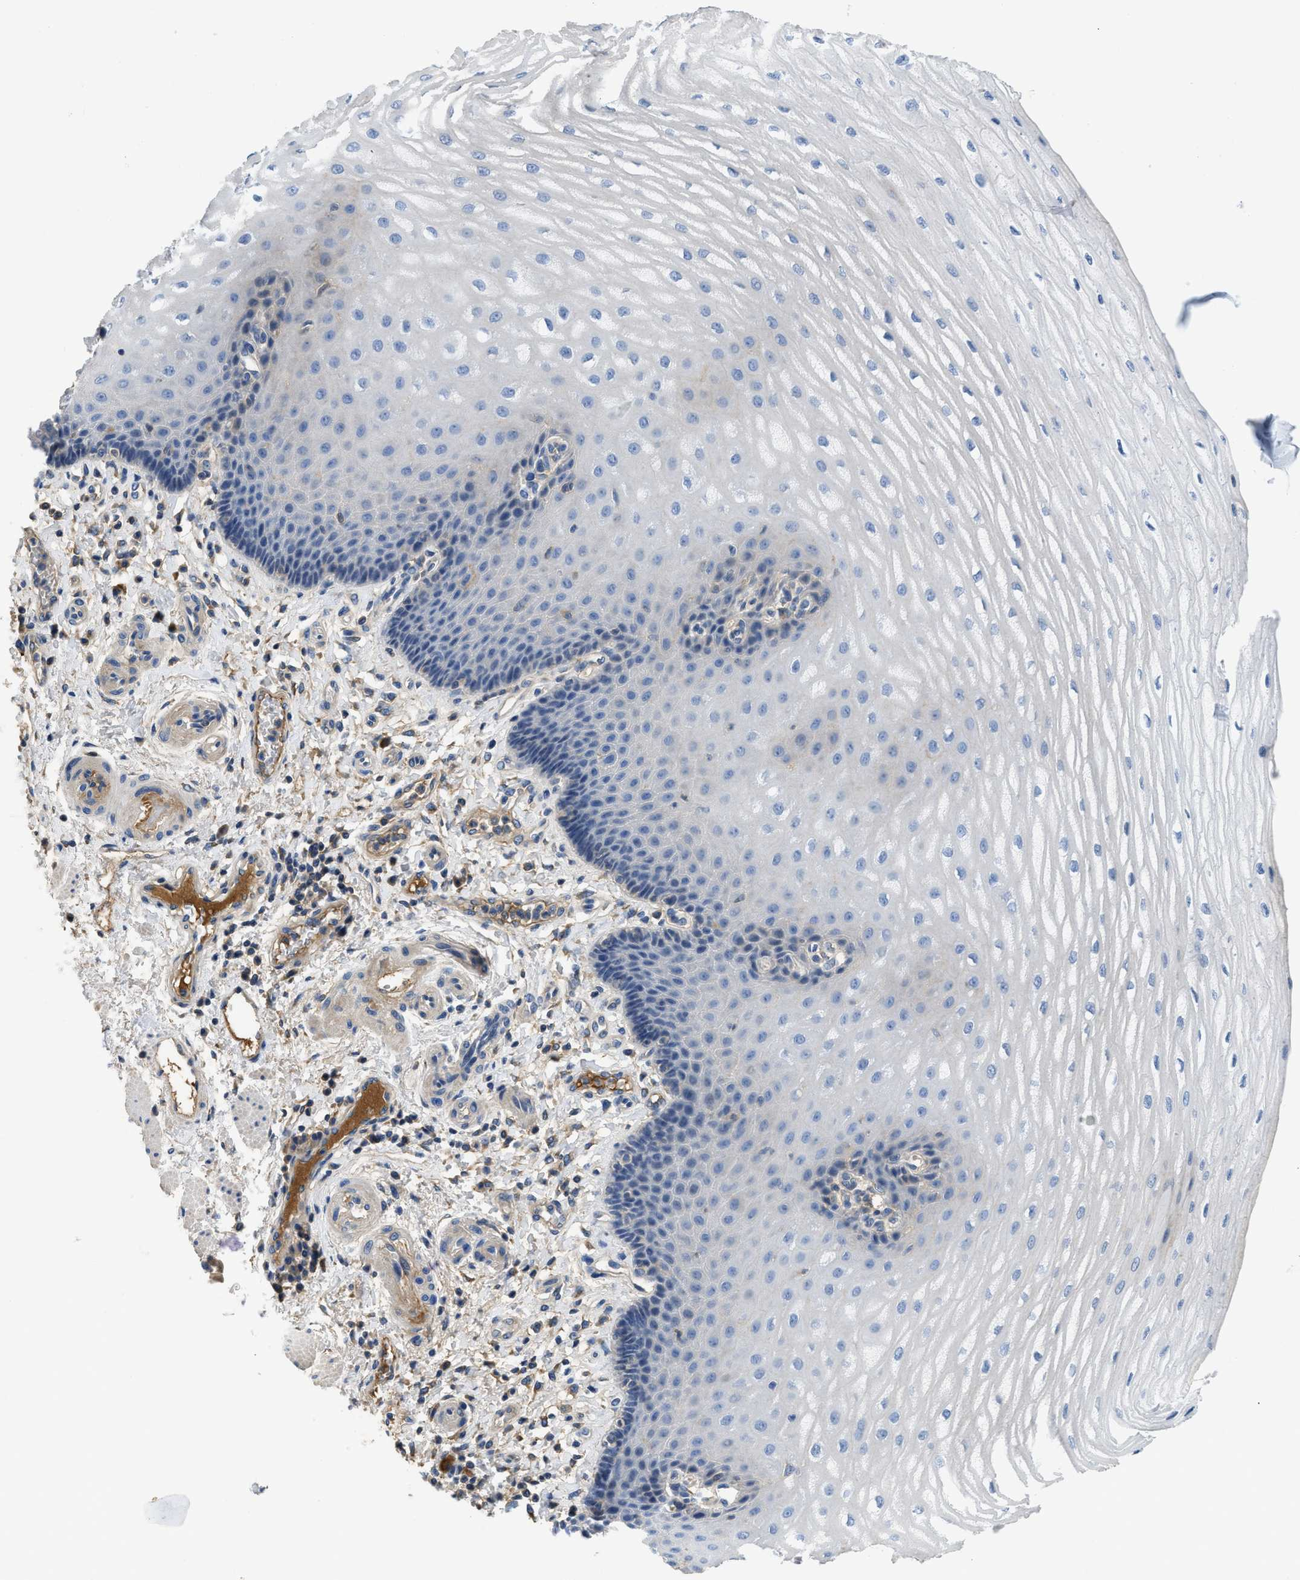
{"staining": {"intensity": "negative", "quantity": "none", "location": "none"}, "tissue": "esophagus", "cell_type": "Squamous epithelial cells", "image_type": "normal", "snomed": [{"axis": "morphology", "description": "Normal tissue, NOS"}, {"axis": "topography", "description": "Esophagus"}], "caption": "Squamous epithelial cells show no significant positivity in benign esophagus. (DAB IHC, high magnification).", "gene": "C1S", "patient": {"sex": "male", "age": 54}}